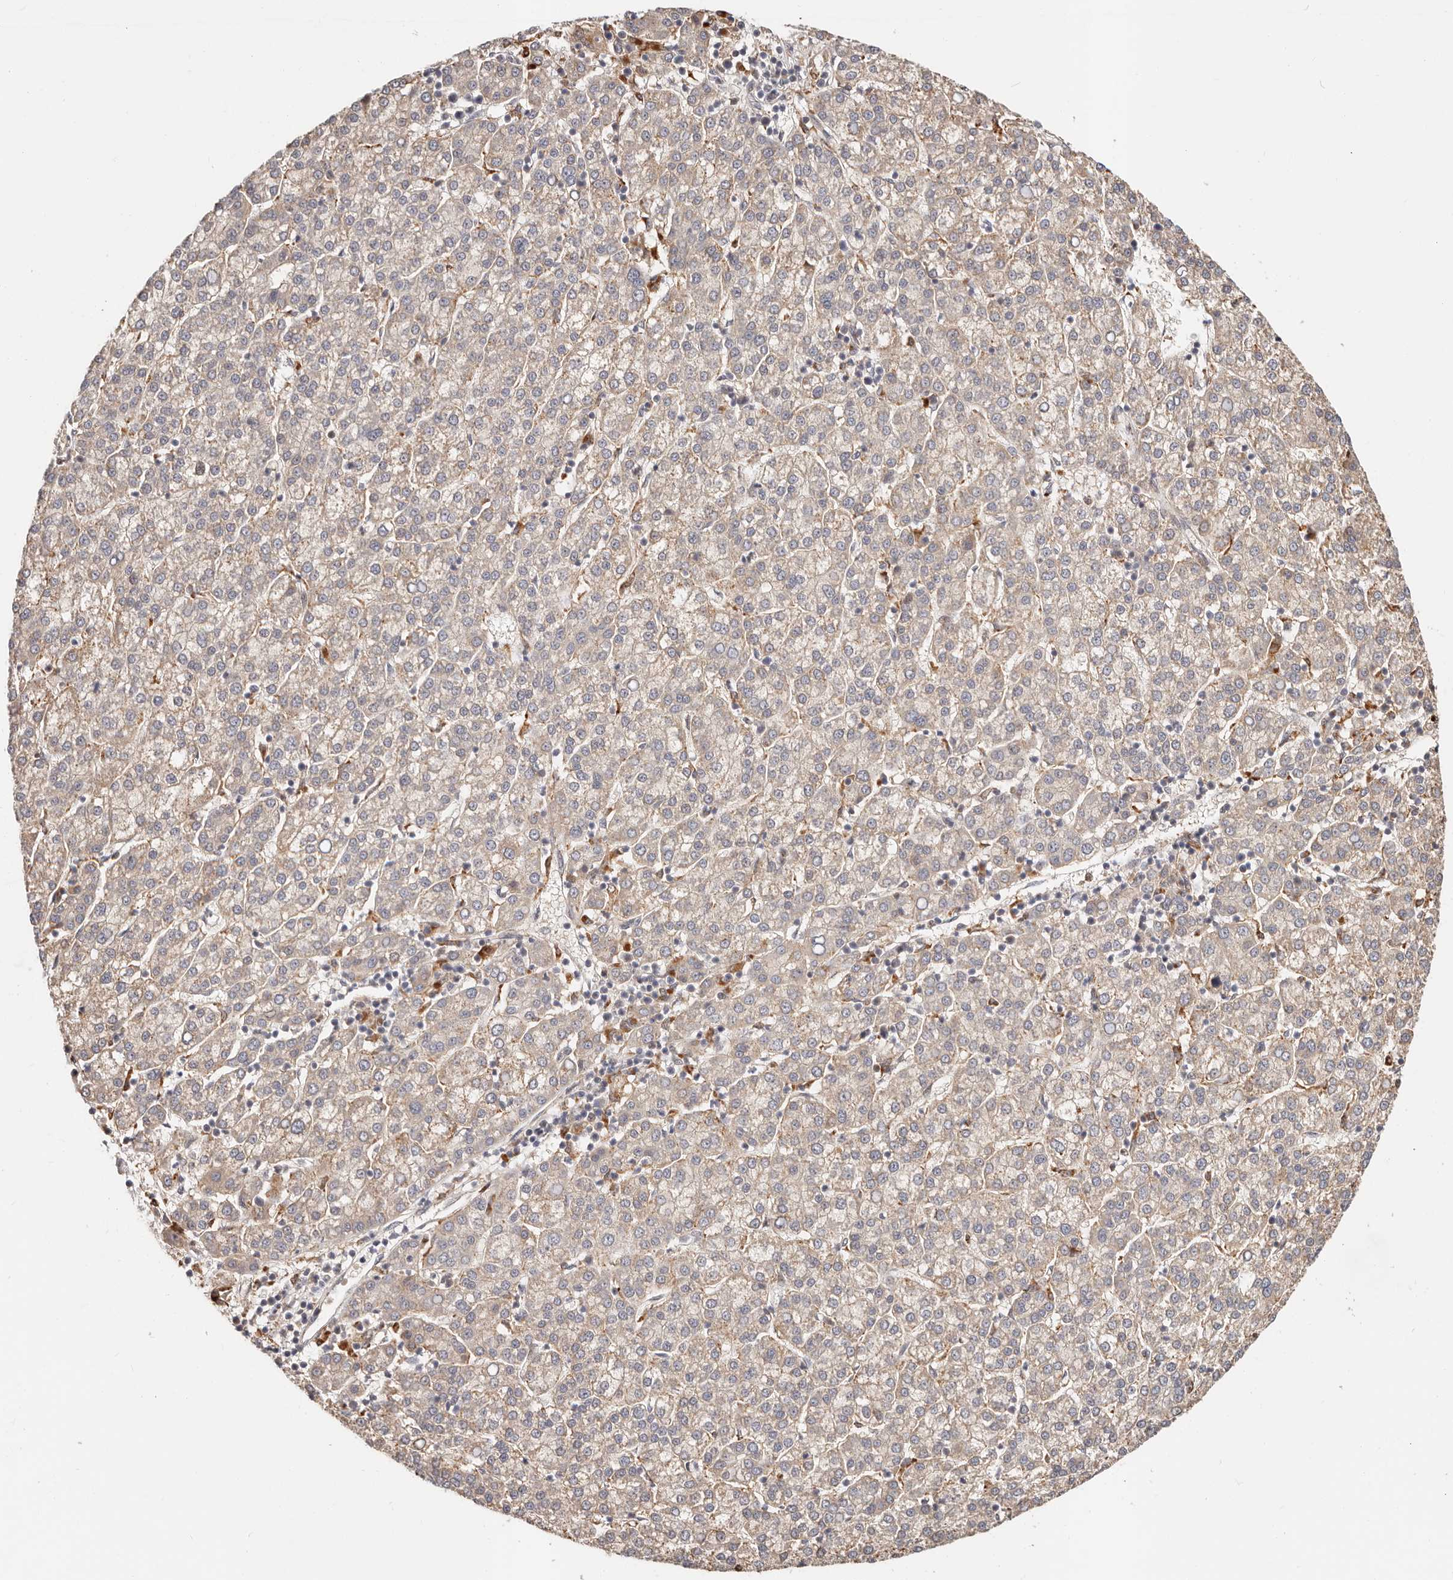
{"staining": {"intensity": "weak", "quantity": ">75%", "location": "cytoplasmic/membranous"}, "tissue": "liver cancer", "cell_type": "Tumor cells", "image_type": "cancer", "snomed": [{"axis": "morphology", "description": "Carcinoma, Hepatocellular, NOS"}, {"axis": "topography", "description": "Liver"}], "caption": "High-power microscopy captured an immunohistochemistry (IHC) micrograph of liver hepatocellular carcinoma, revealing weak cytoplasmic/membranous staining in about >75% of tumor cells.", "gene": "ZRANB1", "patient": {"sex": "female", "age": 58}}